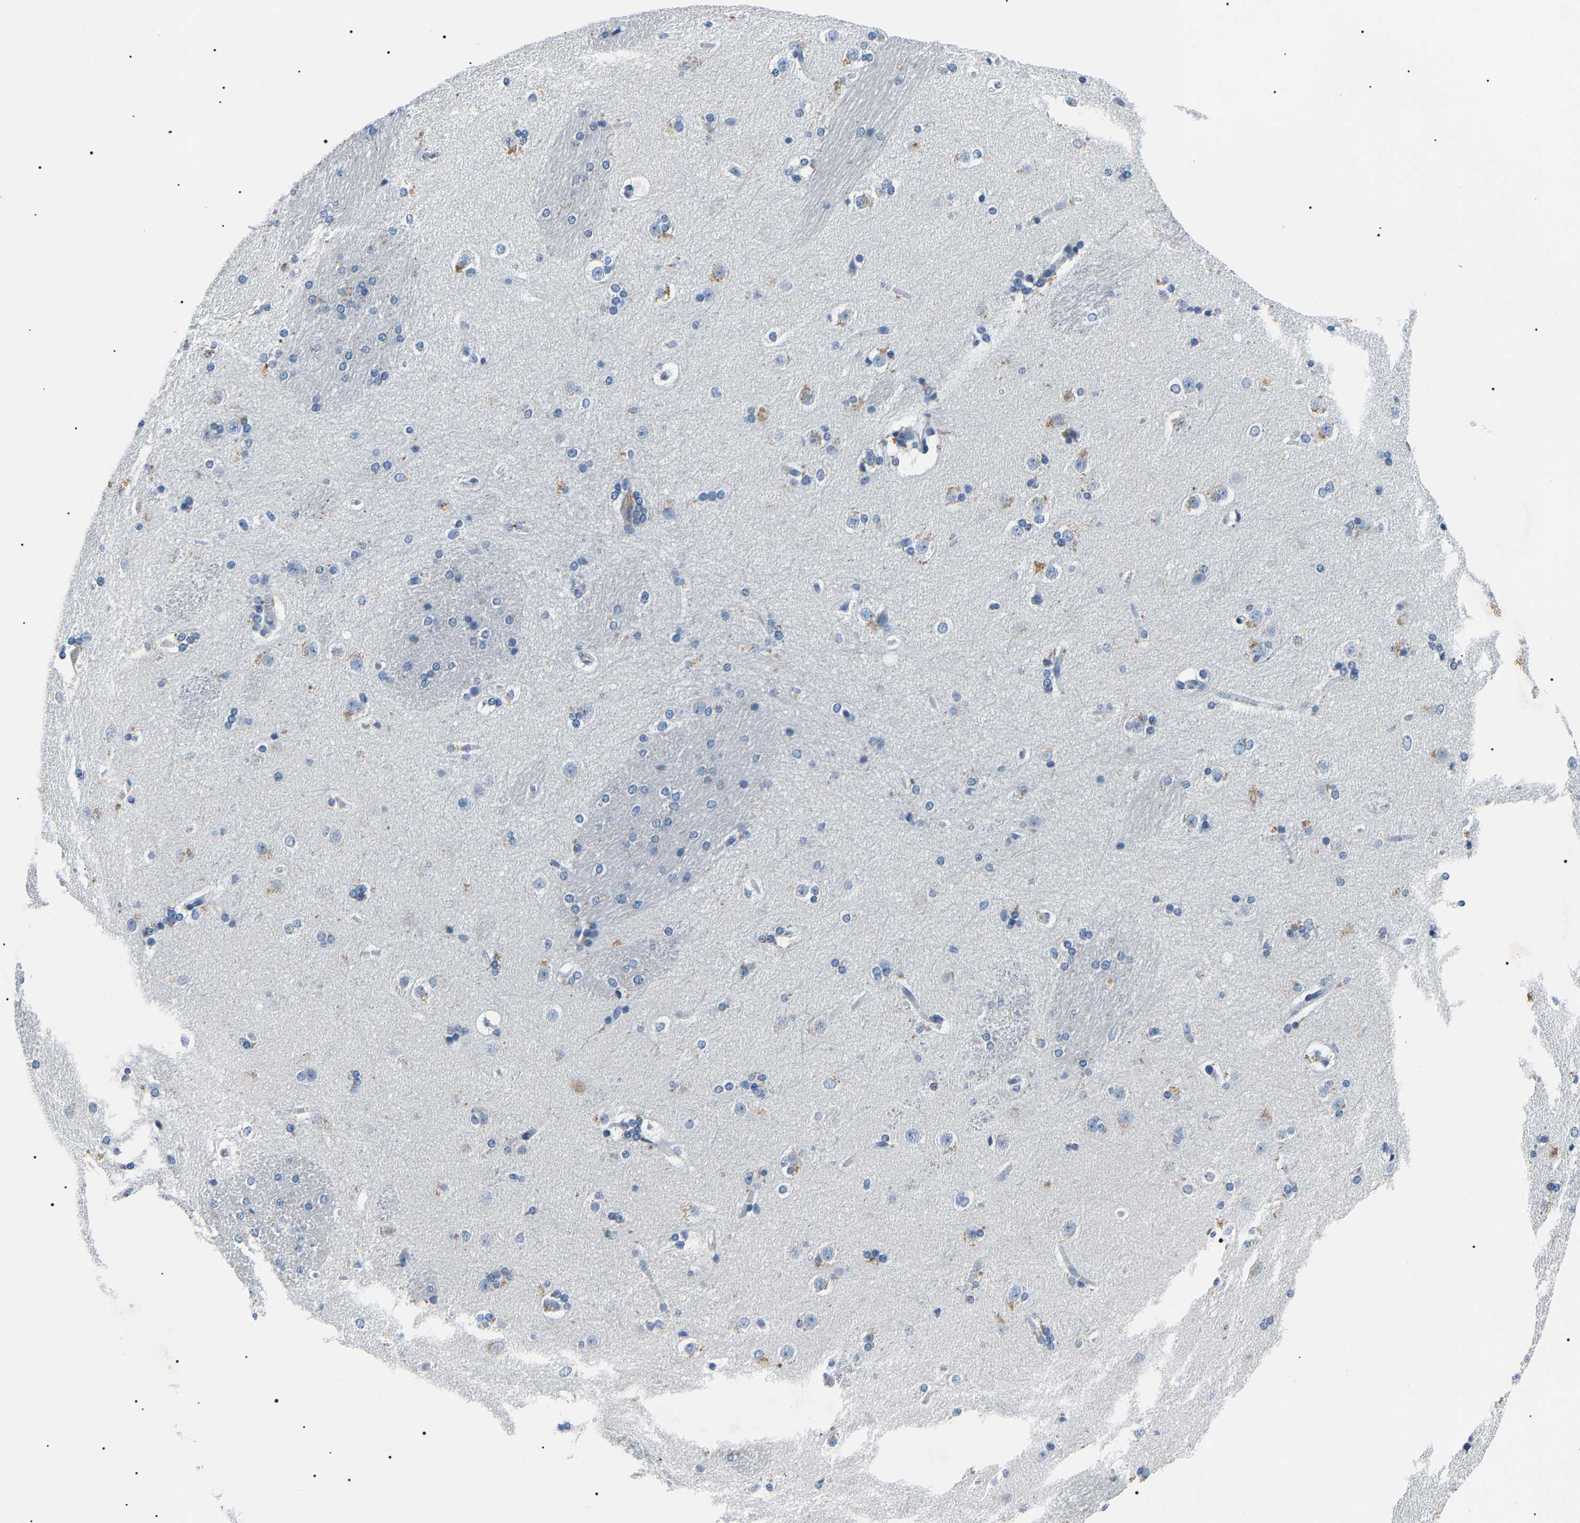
{"staining": {"intensity": "negative", "quantity": "none", "location": "none"}, "tissue": "caudate", "cell_type": "Glial cells", "image_type": "normal", "snomed": [{"axis": "morphology", "description": "Normal tissue, NOS"}, {"axis": "topography", "description": "Lateral ventricle wall"}], "caption": "A photomicrograph of human caudate is negative for staining in glial cells.", "gene": "KLK15", "patient": {"sex": "female", "age": 19}}